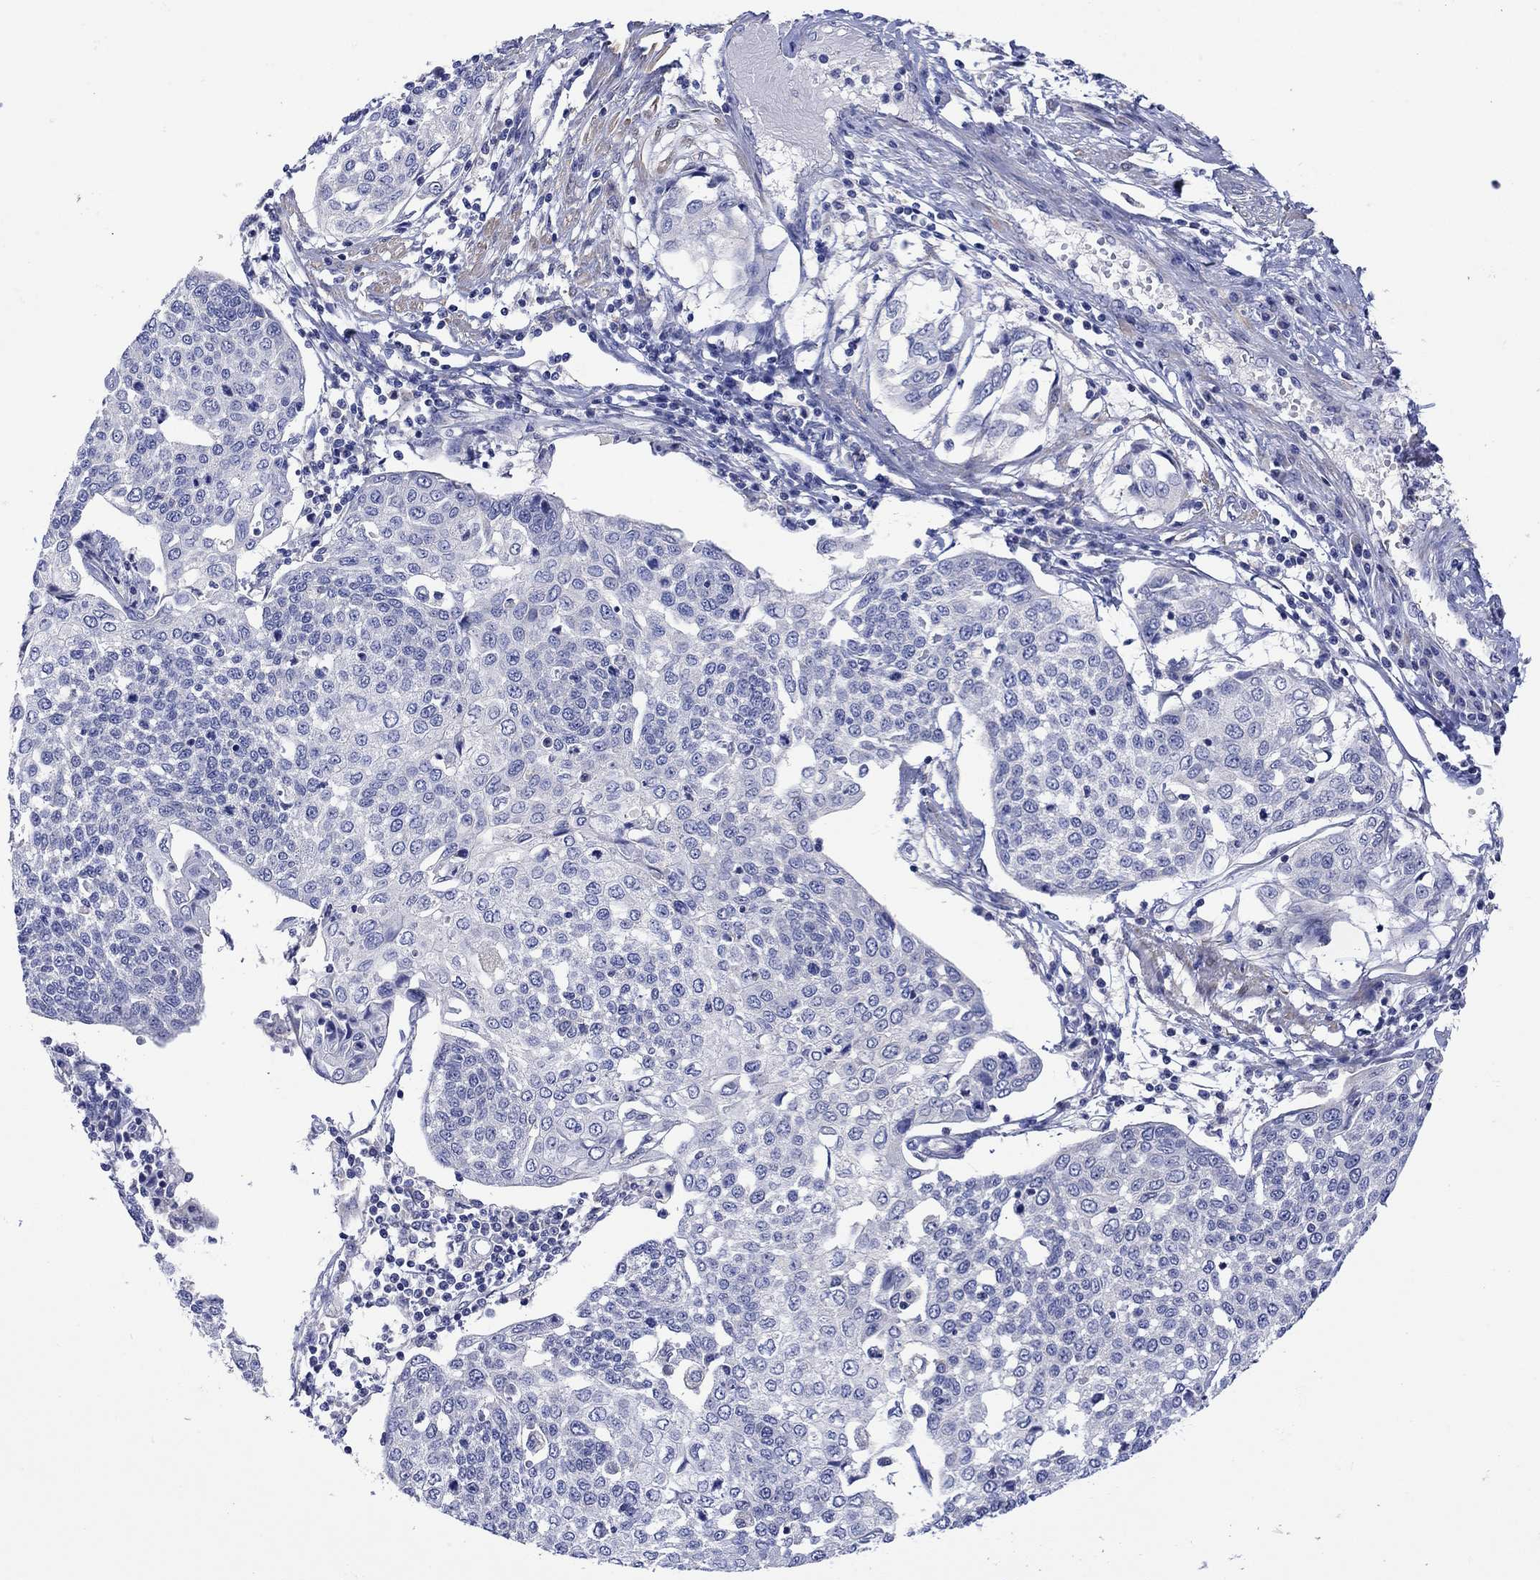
{"staining": {"intensity": "negative", "quantity": "none", "location": "none"}, "tissue": "cervical cancer", "cell_type": "Tumor cells", "image_type": "cancer", "snomed": [{"axis": "morphology", "description": "Squamous cell carcinoma, NOS"}, {"axis": "topography", "description": "Cervix"}], "caption": "Immunohistochemistry micrograph of human cervical cancer stained for a protein (brown), which exhibits no positivity in tumor cells. (Brightfield microscopy of DAB (3,3'-diaminobenzidine) immunohistochemistry at high magnification).", "gene": "MSI1", "patient": {"sex": "female", "age": 34}}